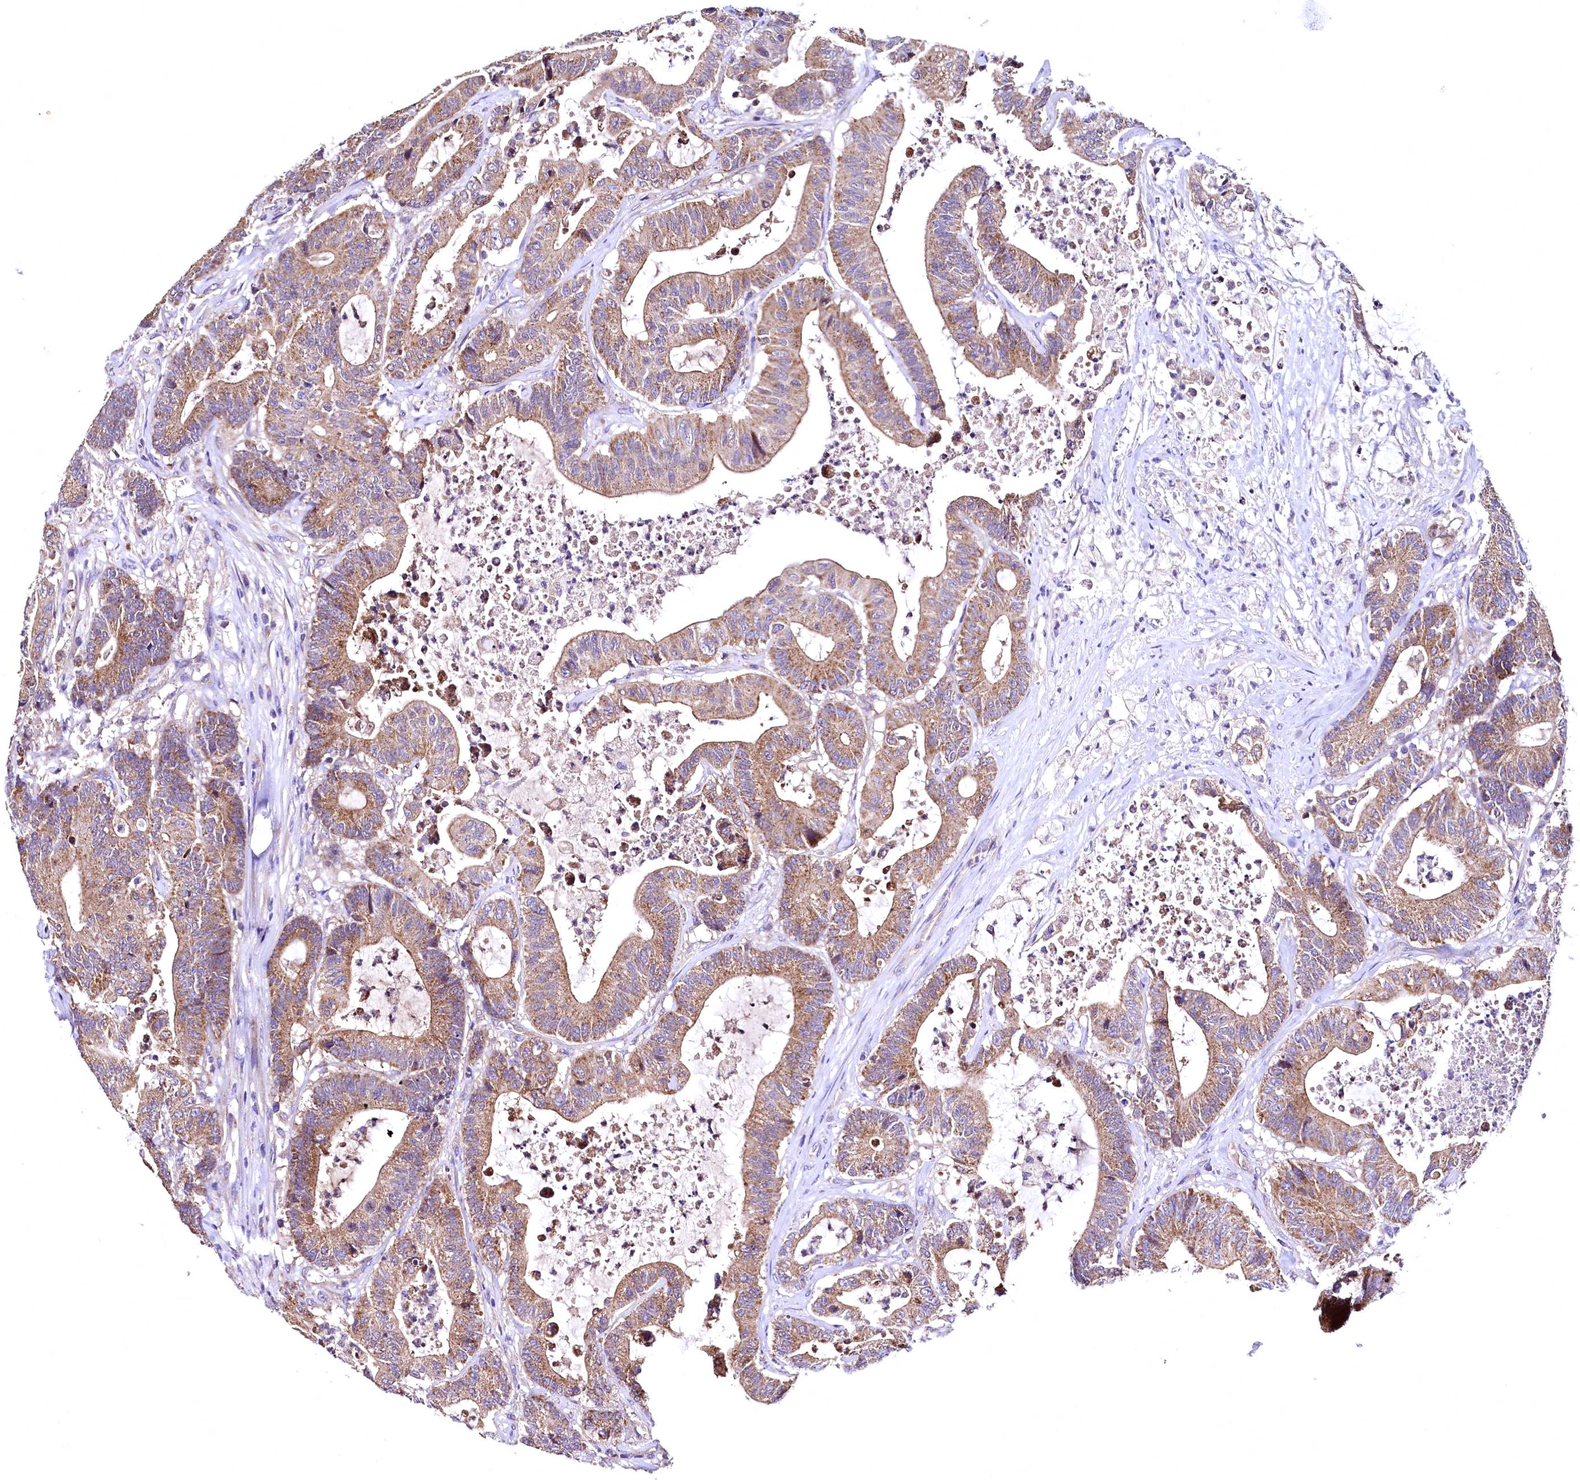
{"staining": {"intensity": "moderate", "quantity": ">75%", "location": "cytoplasmic/membranous"}, "tissue": "colorectal cancer", "cell_type": "Tumor cells", "image_type": "cancer", "snomed": [{"axis": "morphology", "description": "Adenocarcinoma, NOS"}, {"axis": "topography", "description": "Colon"}], "caption": "Brown immunohistochemical staining in human adenocarcinoma (colorectal) demonstrates moderate cytoplasmic/membranous expression in about >75% of tumor cells.", "gene": "MRPL57", "patient": {"sex": "female", "age": 84}}